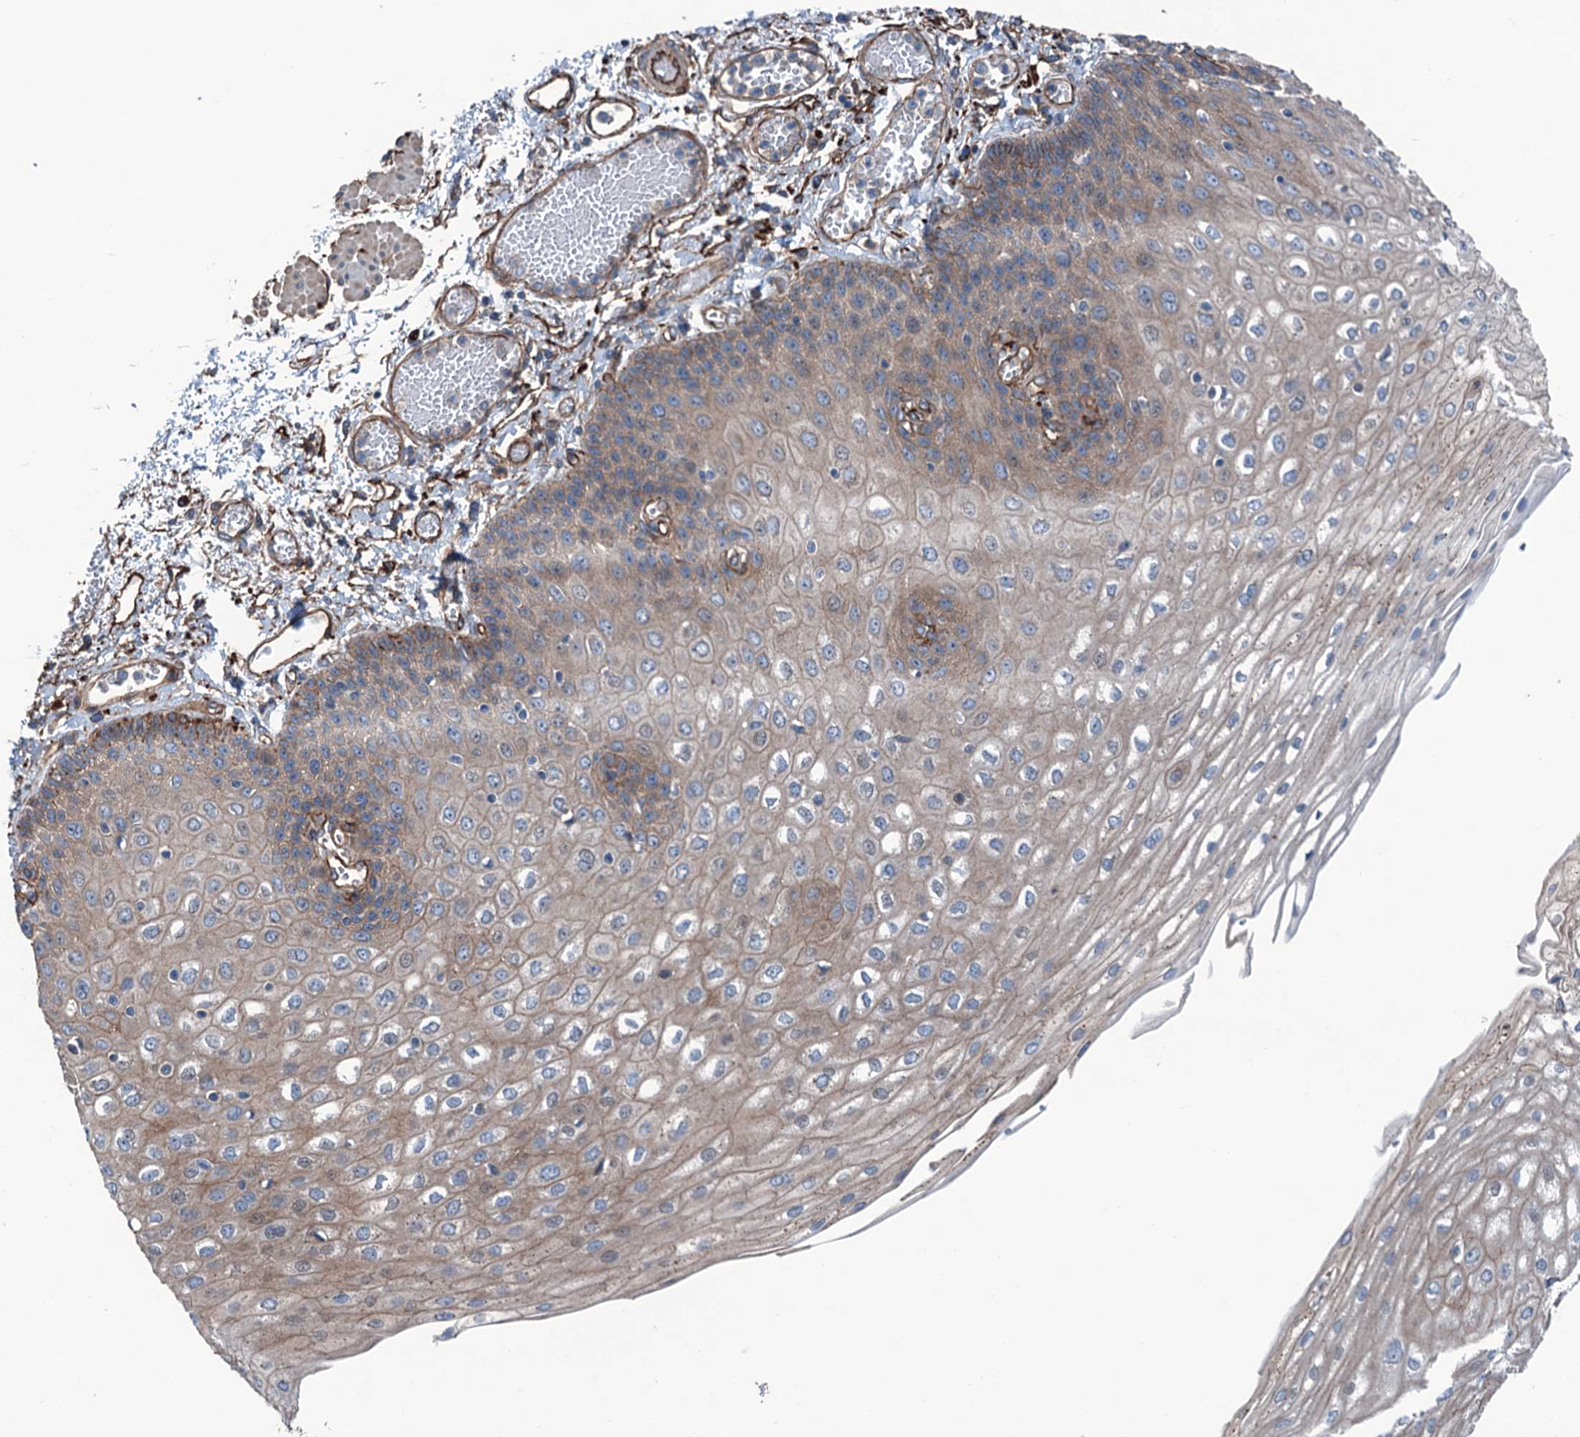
{"staining": {"intensity": "moderate", "quantity": "25%-75%", "location": "cytoplasmic/membranous"}, "tissue": "esophagus", "cell_type": "Squamous epithelial cells", "image_type": "normal", "snomed": [{"axis": "morphology", "description": "Normal tissue, NOS"}, {"axis": "topography", "description": "Esophagus"}], "caption": "Immunohistochemical staining of benign human esophagus shows 25%-75% levels of moderate cytoplasmic/membranous protein positivity in about 25%-75% of squamous epithelial cells. The staining was performed using DAB (3,3'-diaminobenzidine), with brown indicating positive protein expression. Nuclei are stained blue with hematoxylin.", "gene": "NMRAL1", "patient": {"sex": "male", "age": 81}}